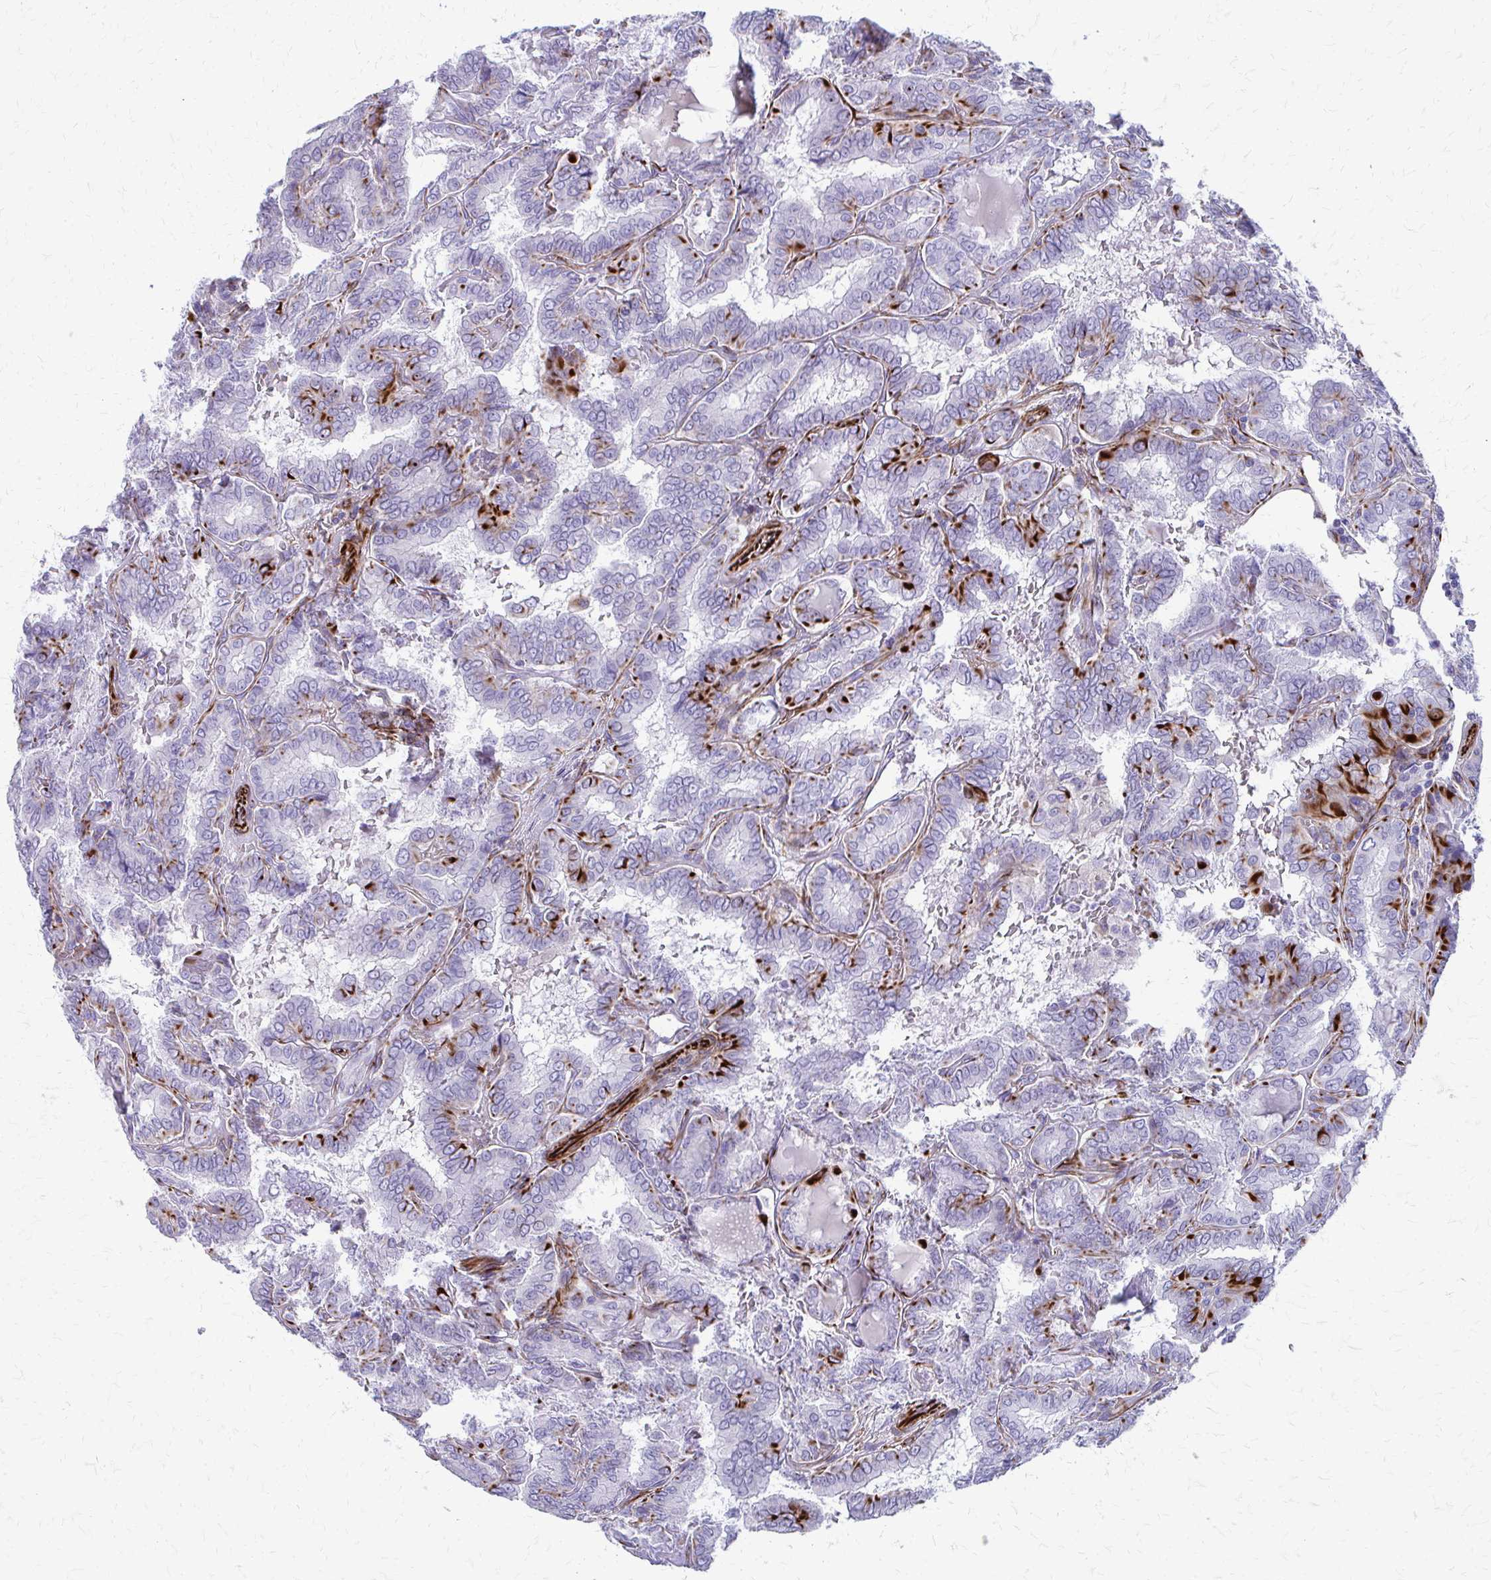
{"staining": {"intensity": "negative", "quantity": "none", "location": "none"}, "tissue": "thyroid cancer", "cell_type": "Tumor cells", "image_type": "cancer", "snomed": [{"axis": "morphology", "description": "Papillary adenocarcinoma, NOS"}, {"axis": "topography", "description": "Thyroid gland"}], "caption": "IHC histopathology image of neoplastic tissue: thyroid cancer (papillary adenocarcinoma) stained with DAB demonstrates no significant protein expression in tumor cells.", "gene": "TRIM6", "patient": {"sex": "female", "age": 46}}